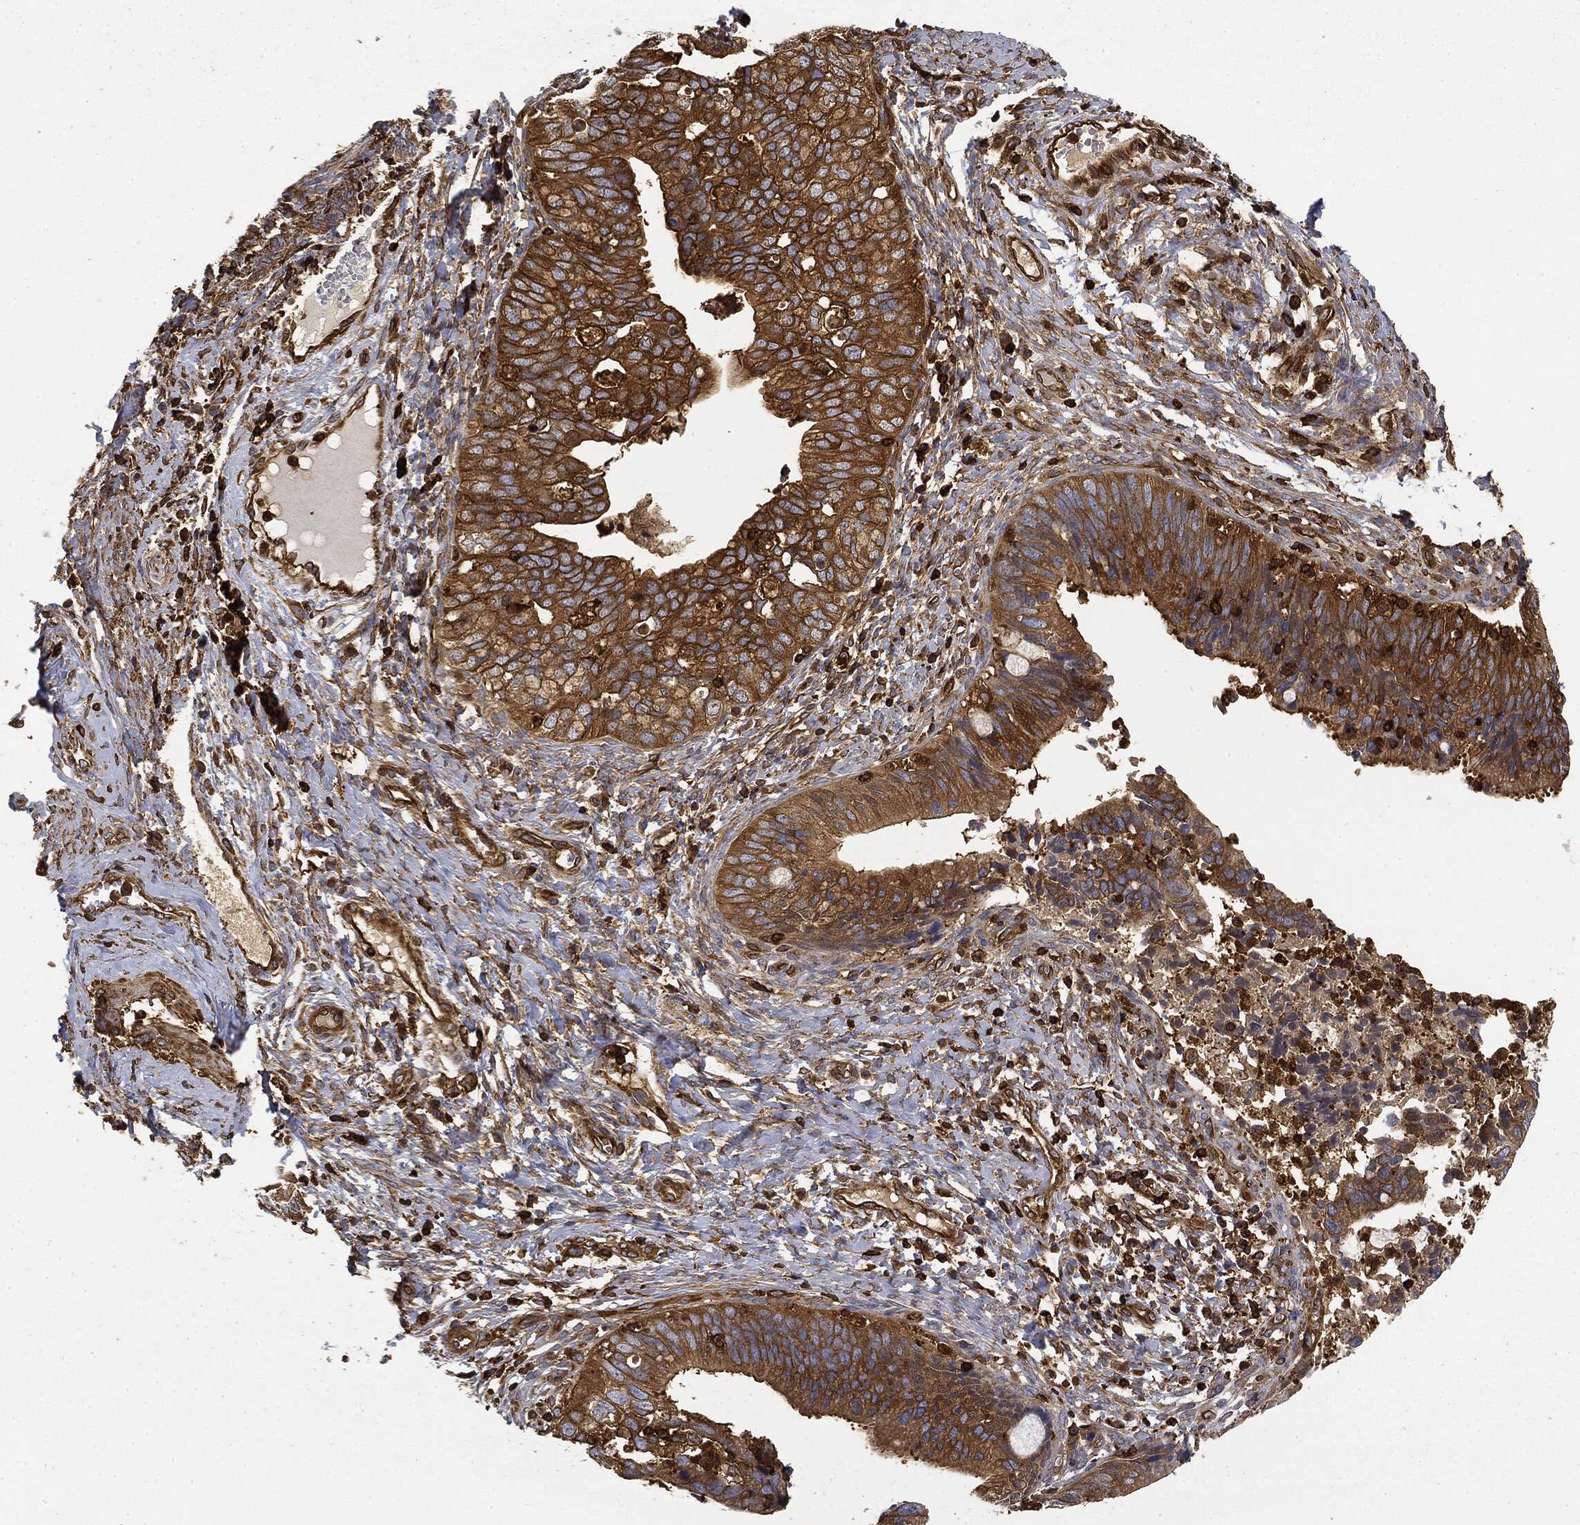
{"staining": {"intensity": "strong", "quantity": ">75%", "location": "cytoplasmic/membranous"}, "tissue": "cervical cancer", "cell_type": "Tumor cells", "image_type": "cancer", "snomed": [{"axis": "morphology", "description": "Adenocarcinoma, NOS"}, {"axis": "topography", "description": "Cervix"}], "caption": "About >75% of tumor cells in adenocarcinoma (cervical) reveal strong cytoplasmic/membranous protein positivity as visualized by brown immunohistochemical staining.", "gene": "WDR1", "patient": {"sex": "female", "age": 42}}